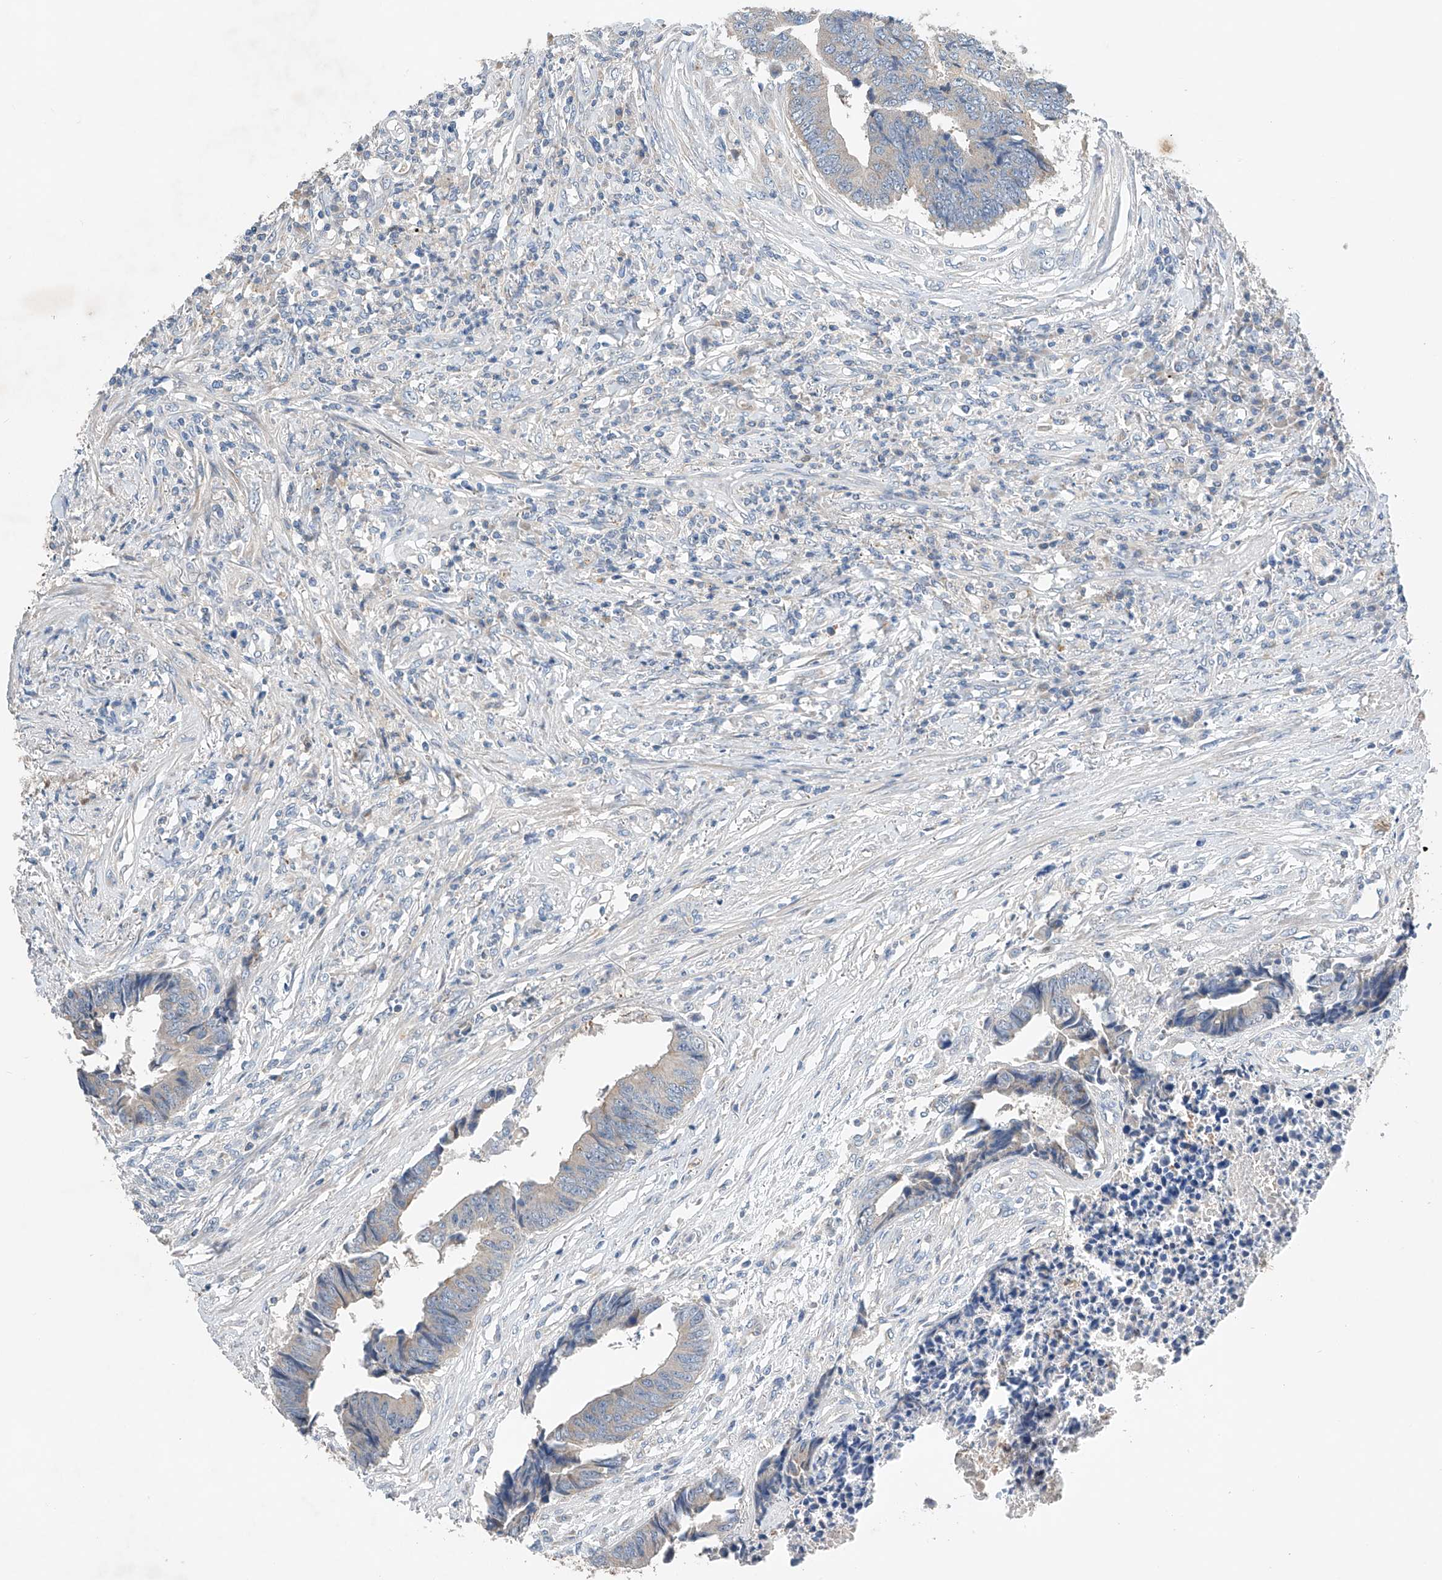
{"staining": {"intensity": "negative", "quantity": "none", "location": "none"}, "tissue": "colorectal cancer", "cell_type": "Tumor cells", "image_type": "cancer", "snomed": [{"axis": "morphology", "description": "Adenocarcinoma, NOS"}, {"axis": "topography", "description": "Rectum"}], "caption": "Colorectal cancer was stained to show a protein in brown. There is no significant positivity in tumor cells.", "gene": "GPC4", "patient": {"sex": "male", "age": 84}}